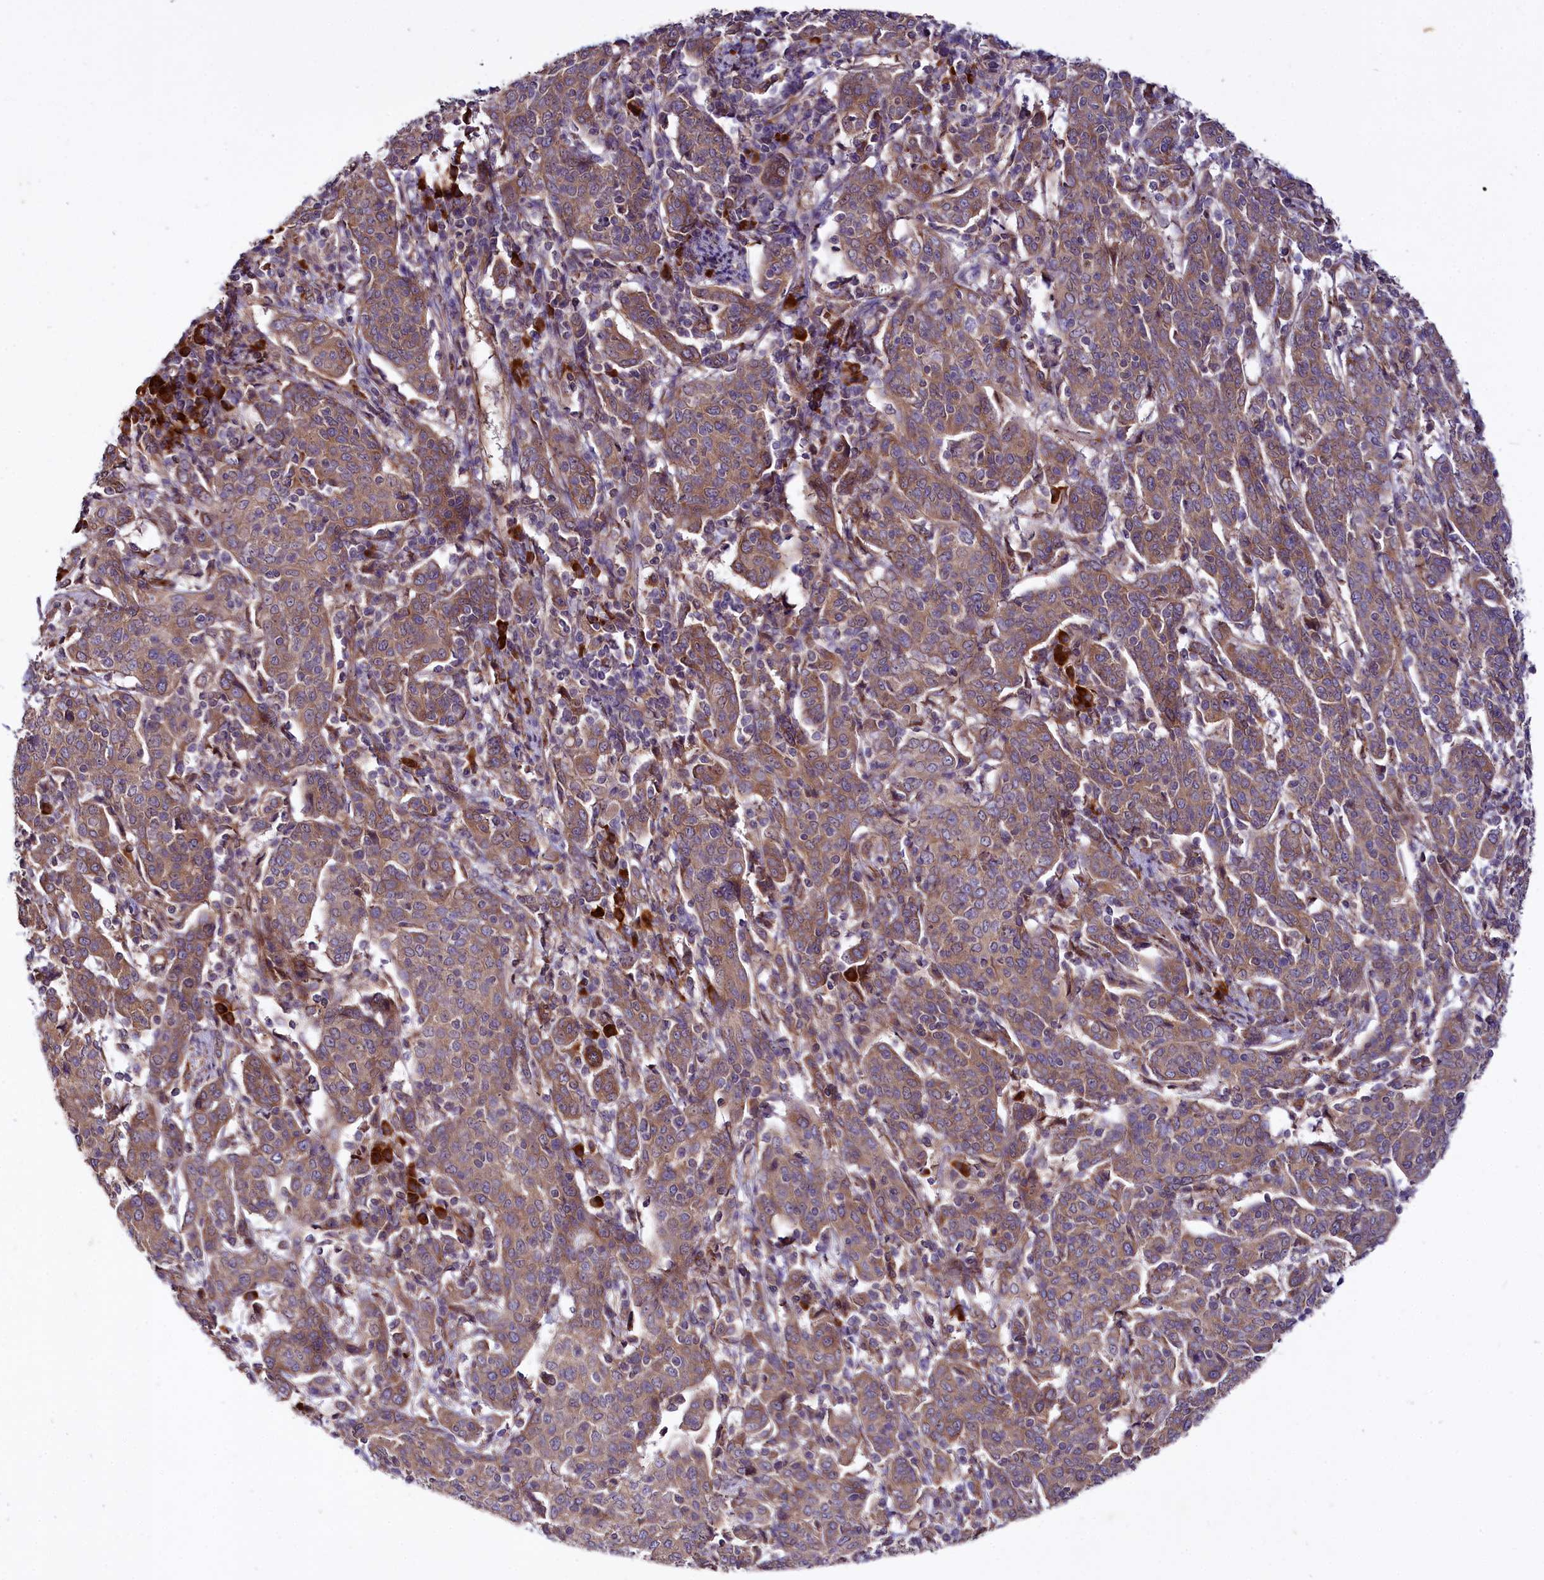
{"staining": {"intensity": "moderate", "quantity": ">75%", "location": "cytoplasmic/membranous"}, "tissue": "cervical cancer", "cell_type": "Tumor cells", "image_type": "cancer", "snomed": [{"axis": "morphology", "description": "Squamous cell carcinoma, NOS"}, {"axis": "topography", "description": "Cervix"}], "caption": "There is medium levels of moderate cytoplasmic/membranous positivity in tumor cells of squamous cell carcinoma (cervical), as demonstrated by immunohistochemical staining (brown color).", "gene": "SPATS2", "patient": {"sex": "female", "age": 67}}